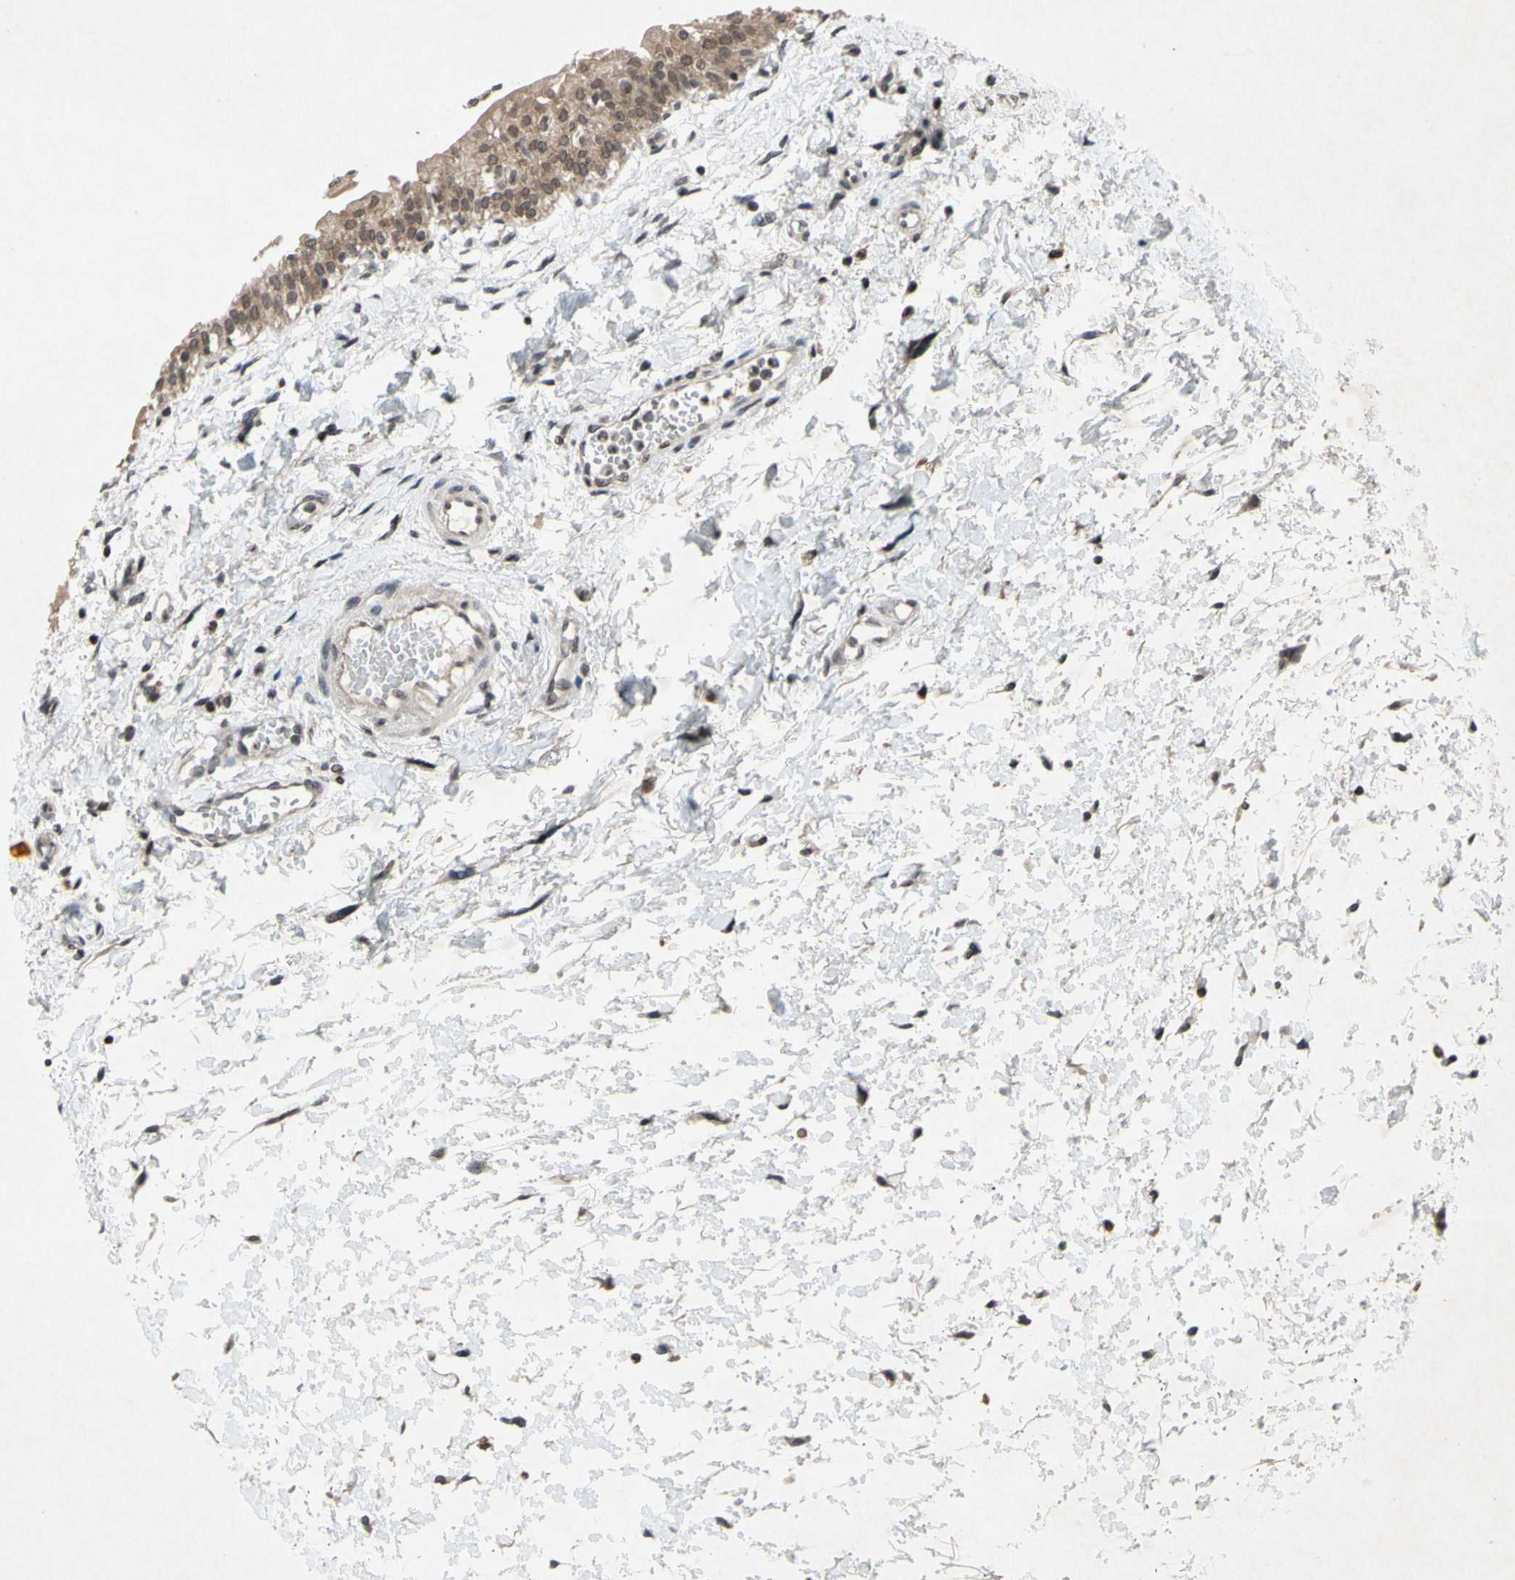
{"staining": {"intensity": "moderate", "quantity": "<25%", "location": "cytoplasmic/membranous,nuclear"}, "tissue": "urinary bladder", "cell_type": "Urothelial cells", "image_type": "normal", "snomed": [{"axis": "morphology", "description": "Normal tissue, NOS"}, {"axis": "topography", "description": "Urinary bladder"}], "caption": "The histopathology image shows immunohistochemical staining of normal urinary bladder. There is moderate cytoplasmic/membranous,nuclear expression is present in approximately <25% of urothelial cells. (DAB IHC with brightfield microscopy, high magnification).", "gene": "XPO1", "patient": {"sex": "male", "age": 55}}